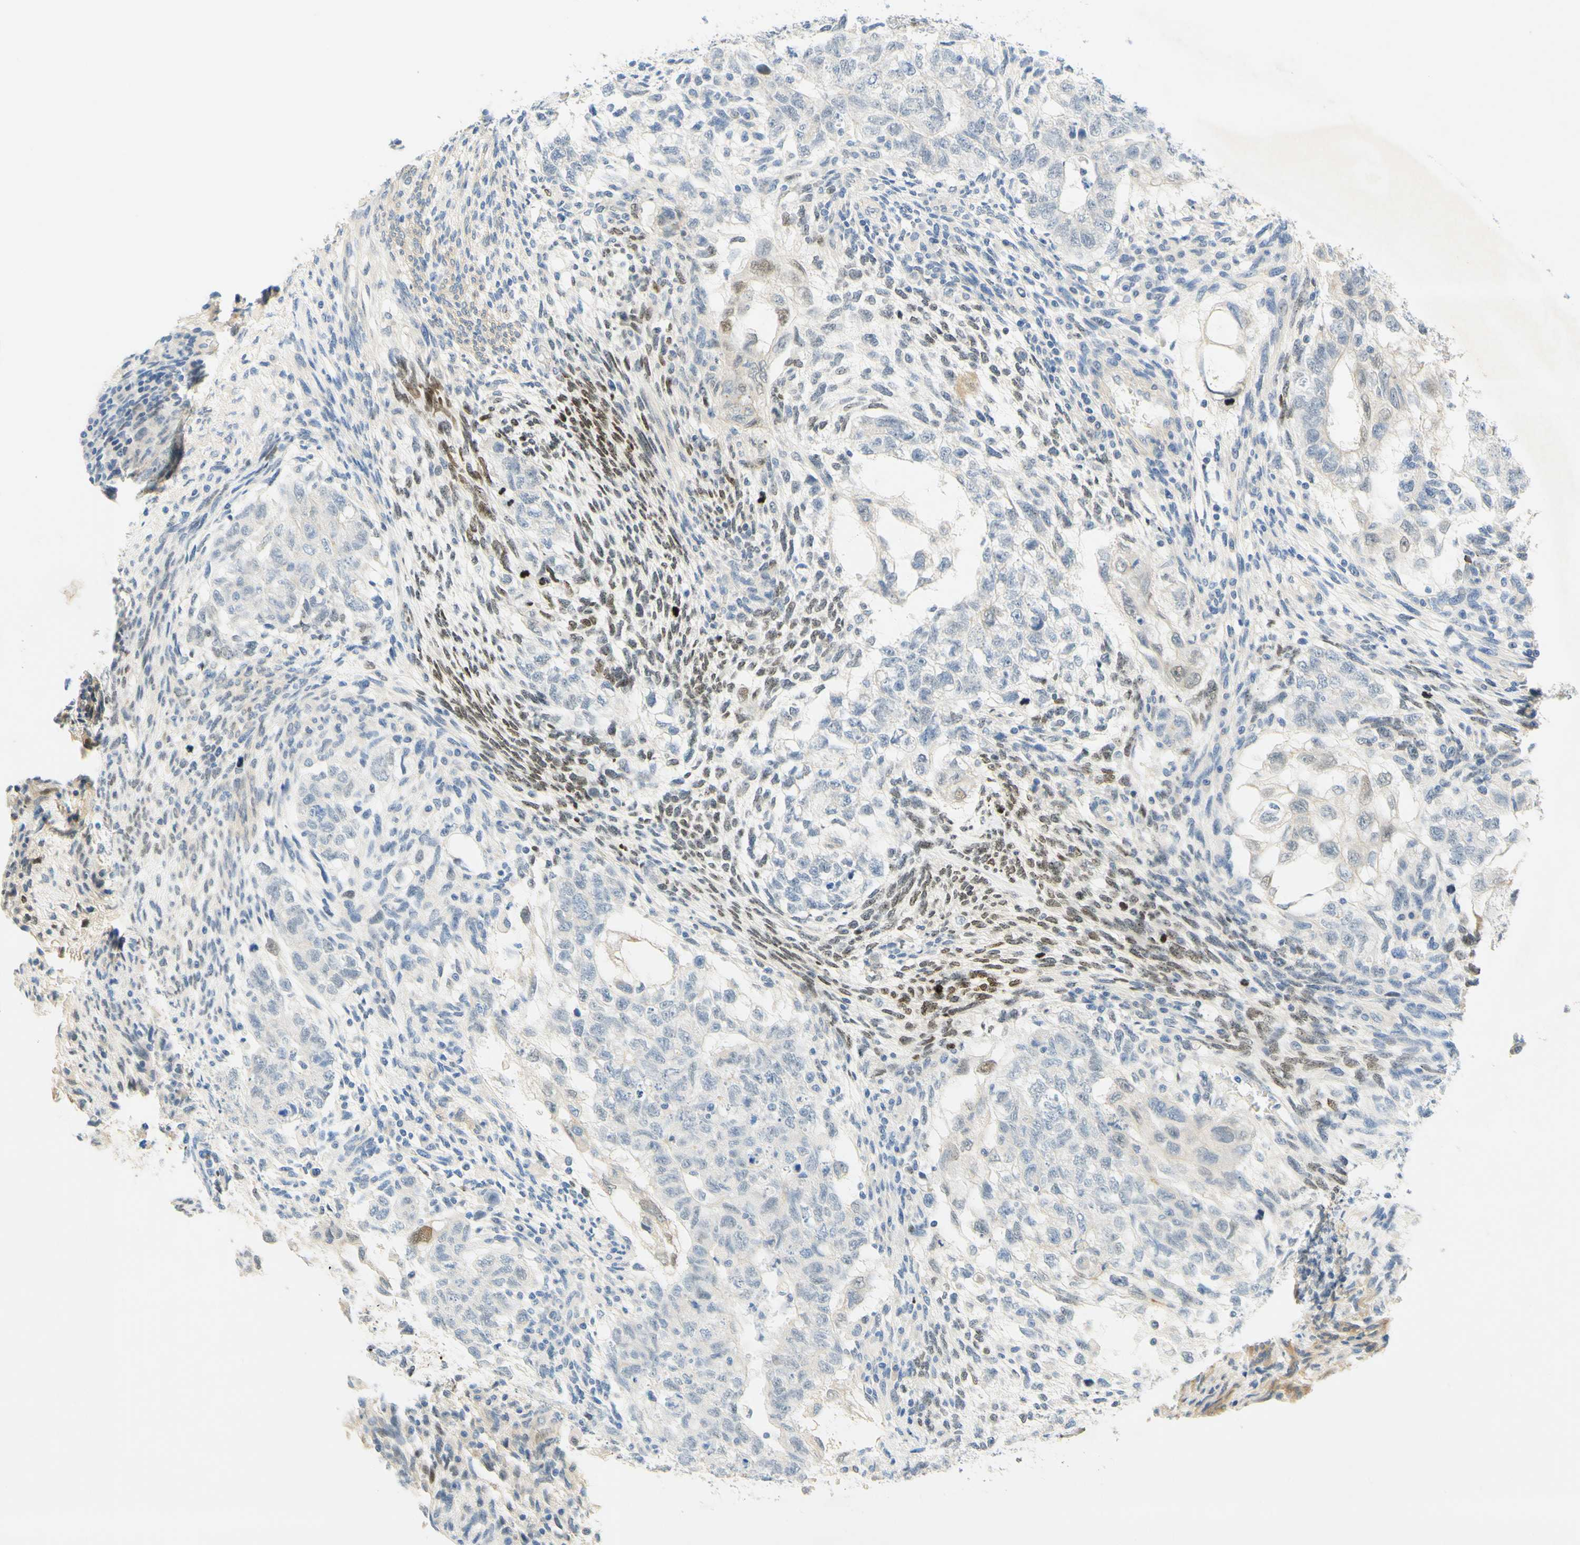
{"staining": {"intensity": "weak", "quantity": "<25%", "location": "nuclear"}, "tissue": "testis cancer", "cell_type": "Tumor cells", "image_type": "cancer", "snomed": [{"axis": "morphology", "description": "Normal tissue, NOS"}, {"axis": "morphology", "description": "Carcinoma, Embryonal, NOS"}, {"axis": "topography", "description": "Testis"}], "caption": "A high-resolution histopathology image shows IHC staining of embryonal carcinoma (testis), which displays no significant staining in tumor cells. The staining is performed using DAB (3,3'-diaminobenzidine) brown chromogen with nuclei counter-stained in using hematoxylin.", "gene": "ENTREP2", "patient": {"sex": "male", "age": 36}}